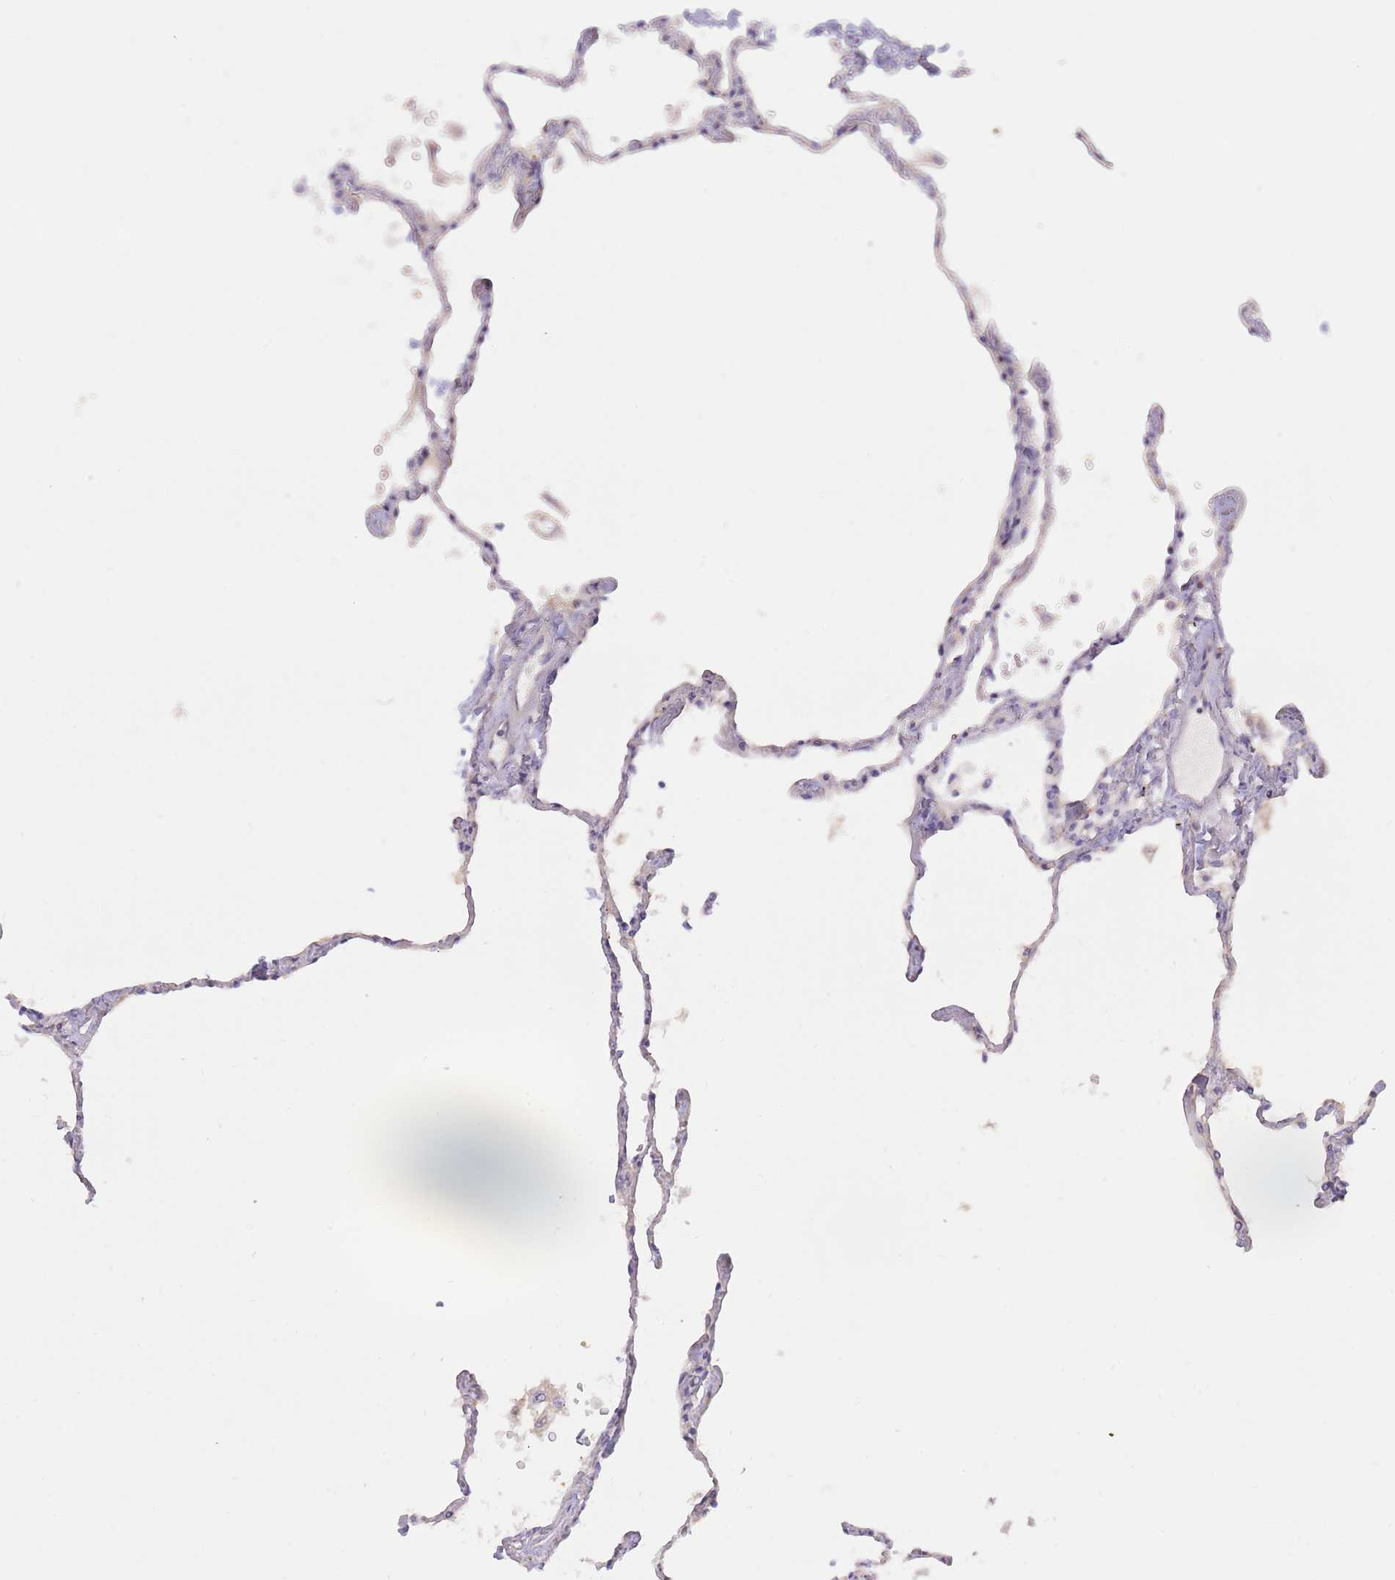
{"staining": {"intensity": "moderate", "quantity": "25%-75%", "location": "cytoplasmic/membranous"}, "tissue": "lung", "cell_type": "Alveolar cells", "image_type": "normal", "snomed": [{"axis": "morphology", "description": "Normal tissue, NOS"}, {"axis": "topography", "description": "Lung"}], "caption": "An image of human lung stained for a protein exhibits moderate cytoplasmic/membranous brown staining in alveolar cells. The protein is shown in brown color, while the nuclei are stained blue.", "gene": "PREP", "patient": {"sex": "female", "age": 67}}